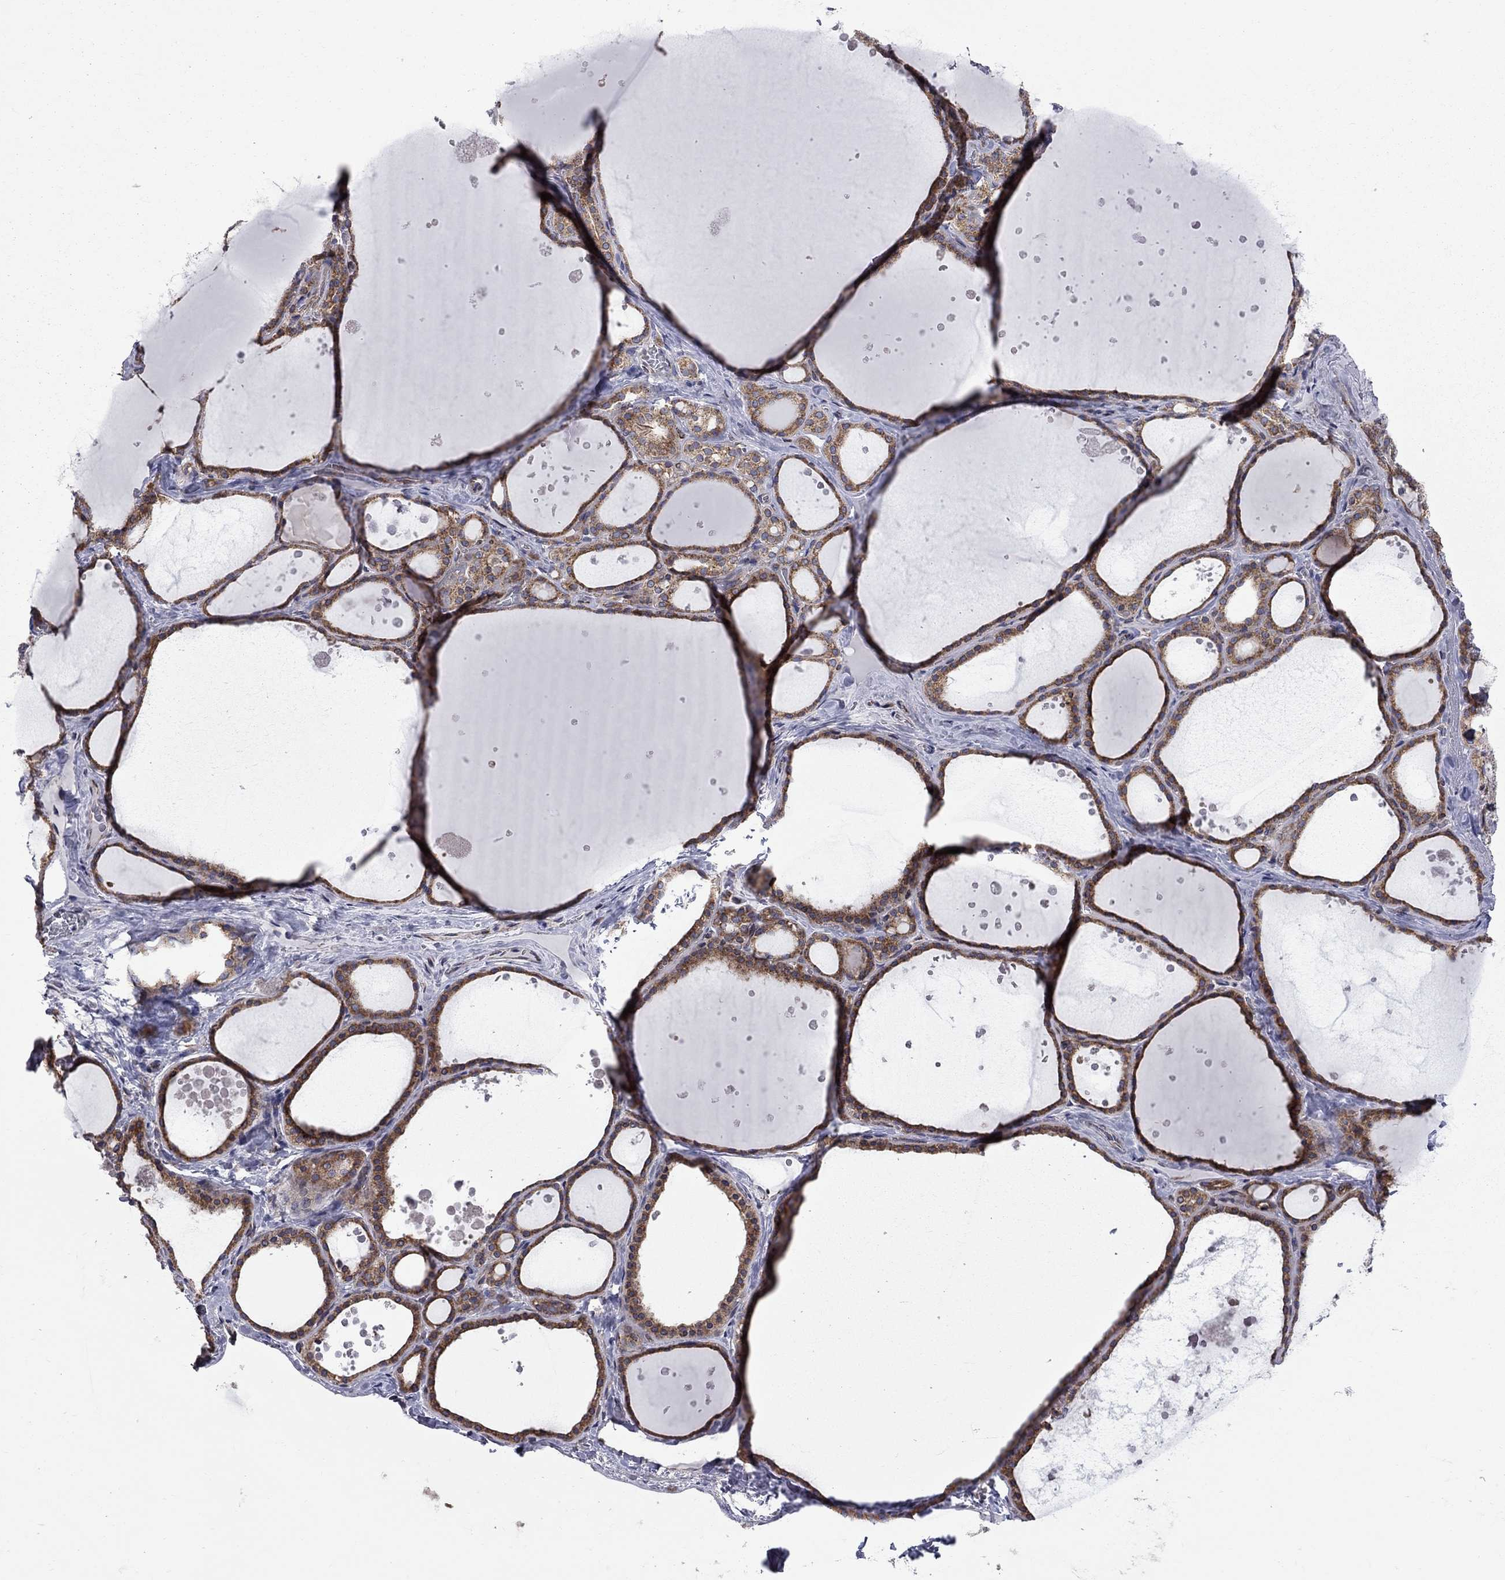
{"staining": {"intensity": "moderate", "quantity": ">75%", "location": "cytoplasmic/membranous"}, "tissue": "thyroid gland", "cell_type": "Glandular cells", "image_type": "normal", "snomed": [{"axis": "morphology", "description": "Normal tissue, NOS"}, {"axis": "topography", "description": "Thyroid gland"}], "caption": "IHC image of unremarkable thyroid gland: human thyroid gland stained using immunohistochemistry (IHC) exhibits medium levels of moderate protein expression localized specifically in the cytoplasmic/membranous of glandular cells, appearing as a cytoplasmic/membranous brown color.", "gene": "CLPTM1", "patient": {"sex": "male", "age": 63}}